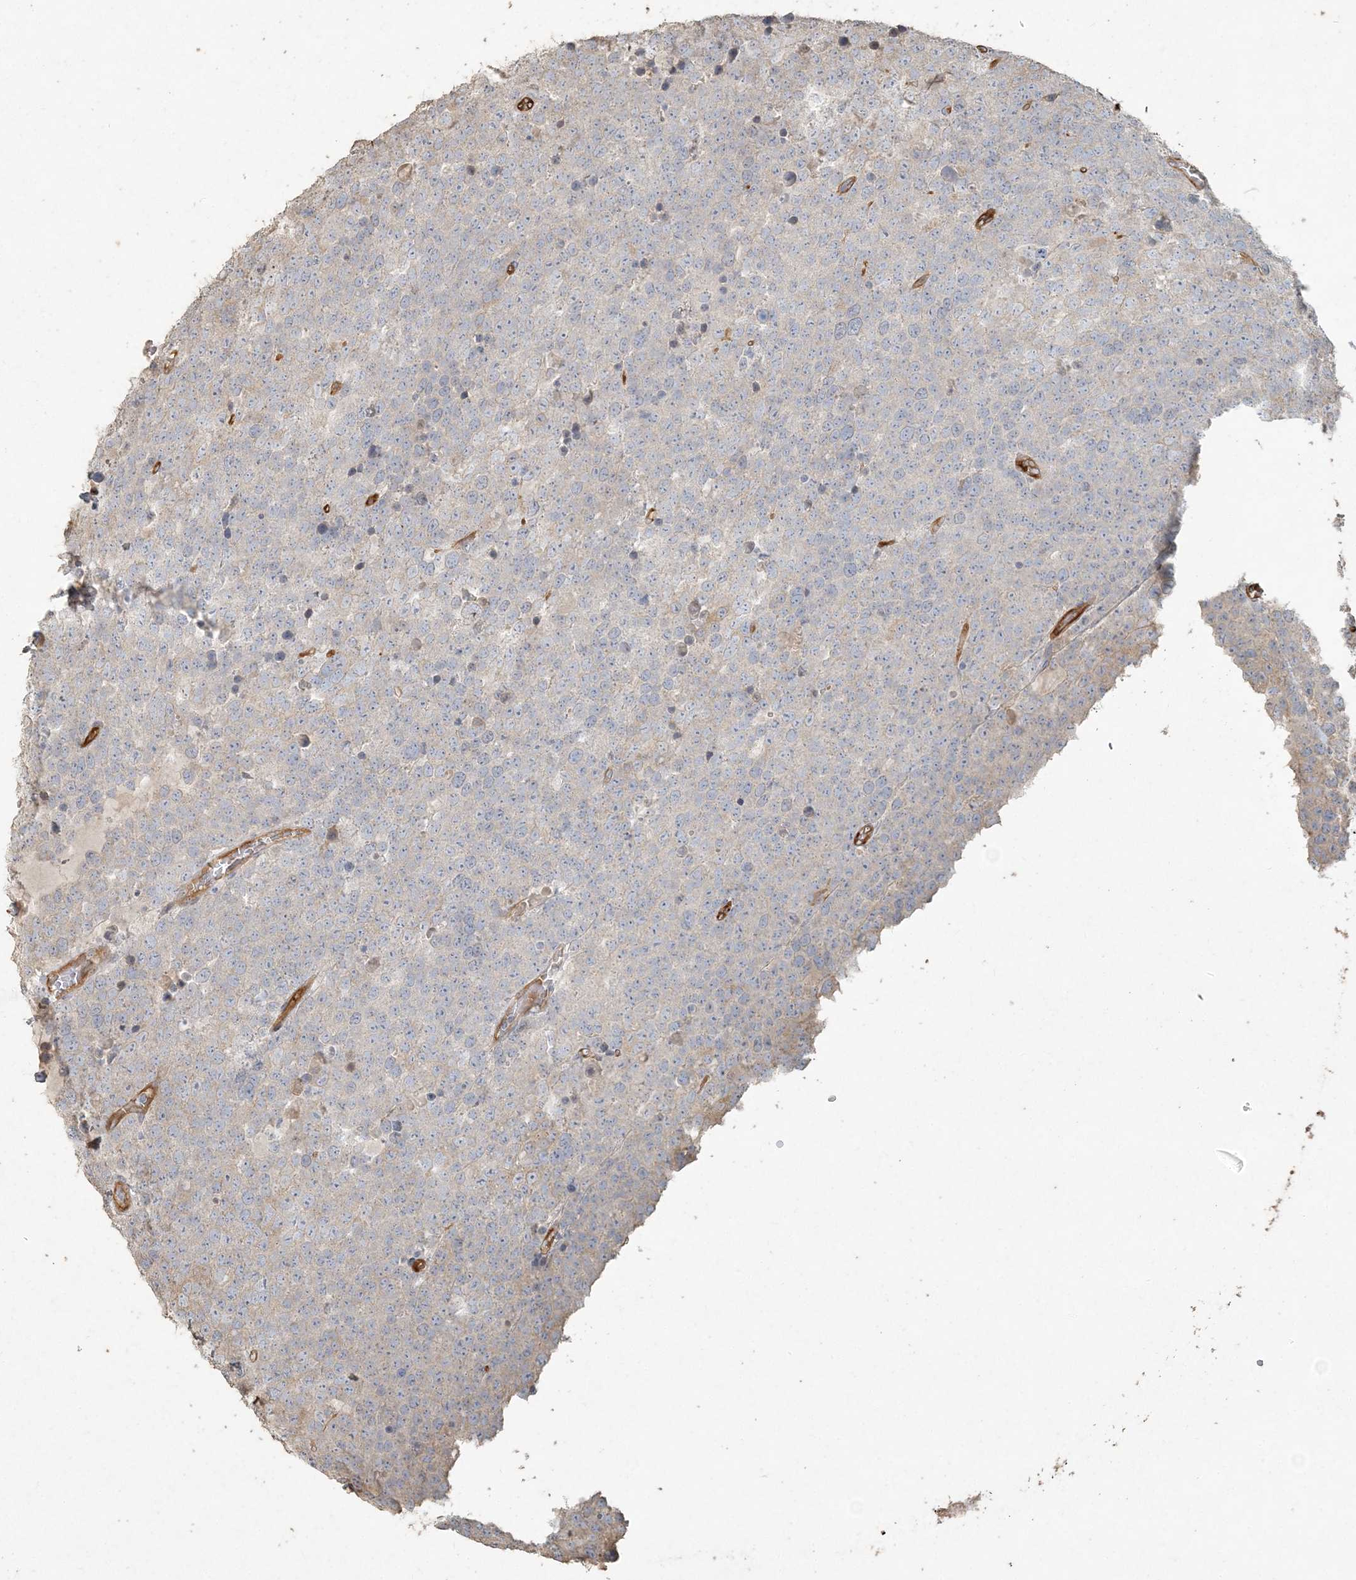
{"staining": {"intensity": "negative", "quantity": "none", "location": "none"}, "tissue": "testis cancer", "cell_type": "Tumor cells", "image_type": "cancer", "snomed": [{"axis": "morphology", "description": "Seminoma, NOS"}, {"axis": "topography", "description": "Testis"}], "caption": "Protein analysis of testis cancer shows no significant positivity in tumor cells.", "gene": "RNF145", "patient": {"sex": "male", "age": 71}}